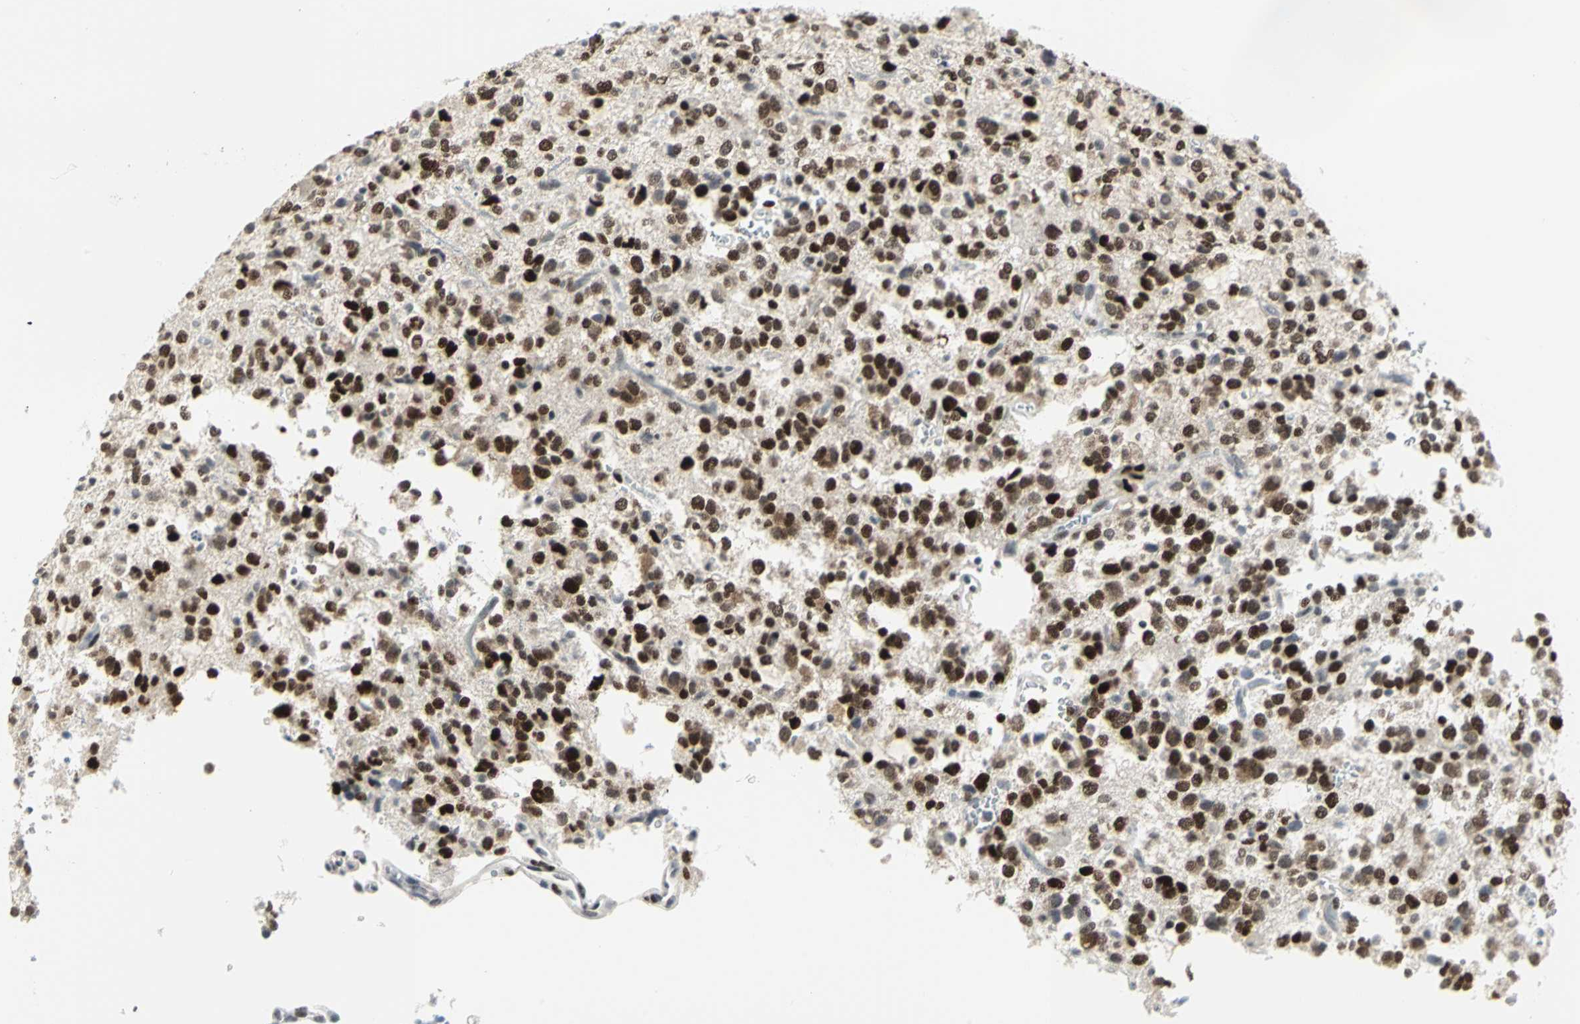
{"staining": {"intensity": "strong", "quantity": ">75%", "location": "nuclear"}, "tissue": "glioma", "cell_type": "Tumor cells", "image_type": "cancer", "snomed": [{"axis": "morphology", "description": "Glioma, malignant, High grade"}, {"axis": "topography", "description": "Brain"}], "caption": "Tumor cells show high levels of strong nuclear expression in approximately >75% of cells in human malignant glioma (high-grade).", "gene": "MEIS2", "patient": {"sex": "male", "age": 47}}